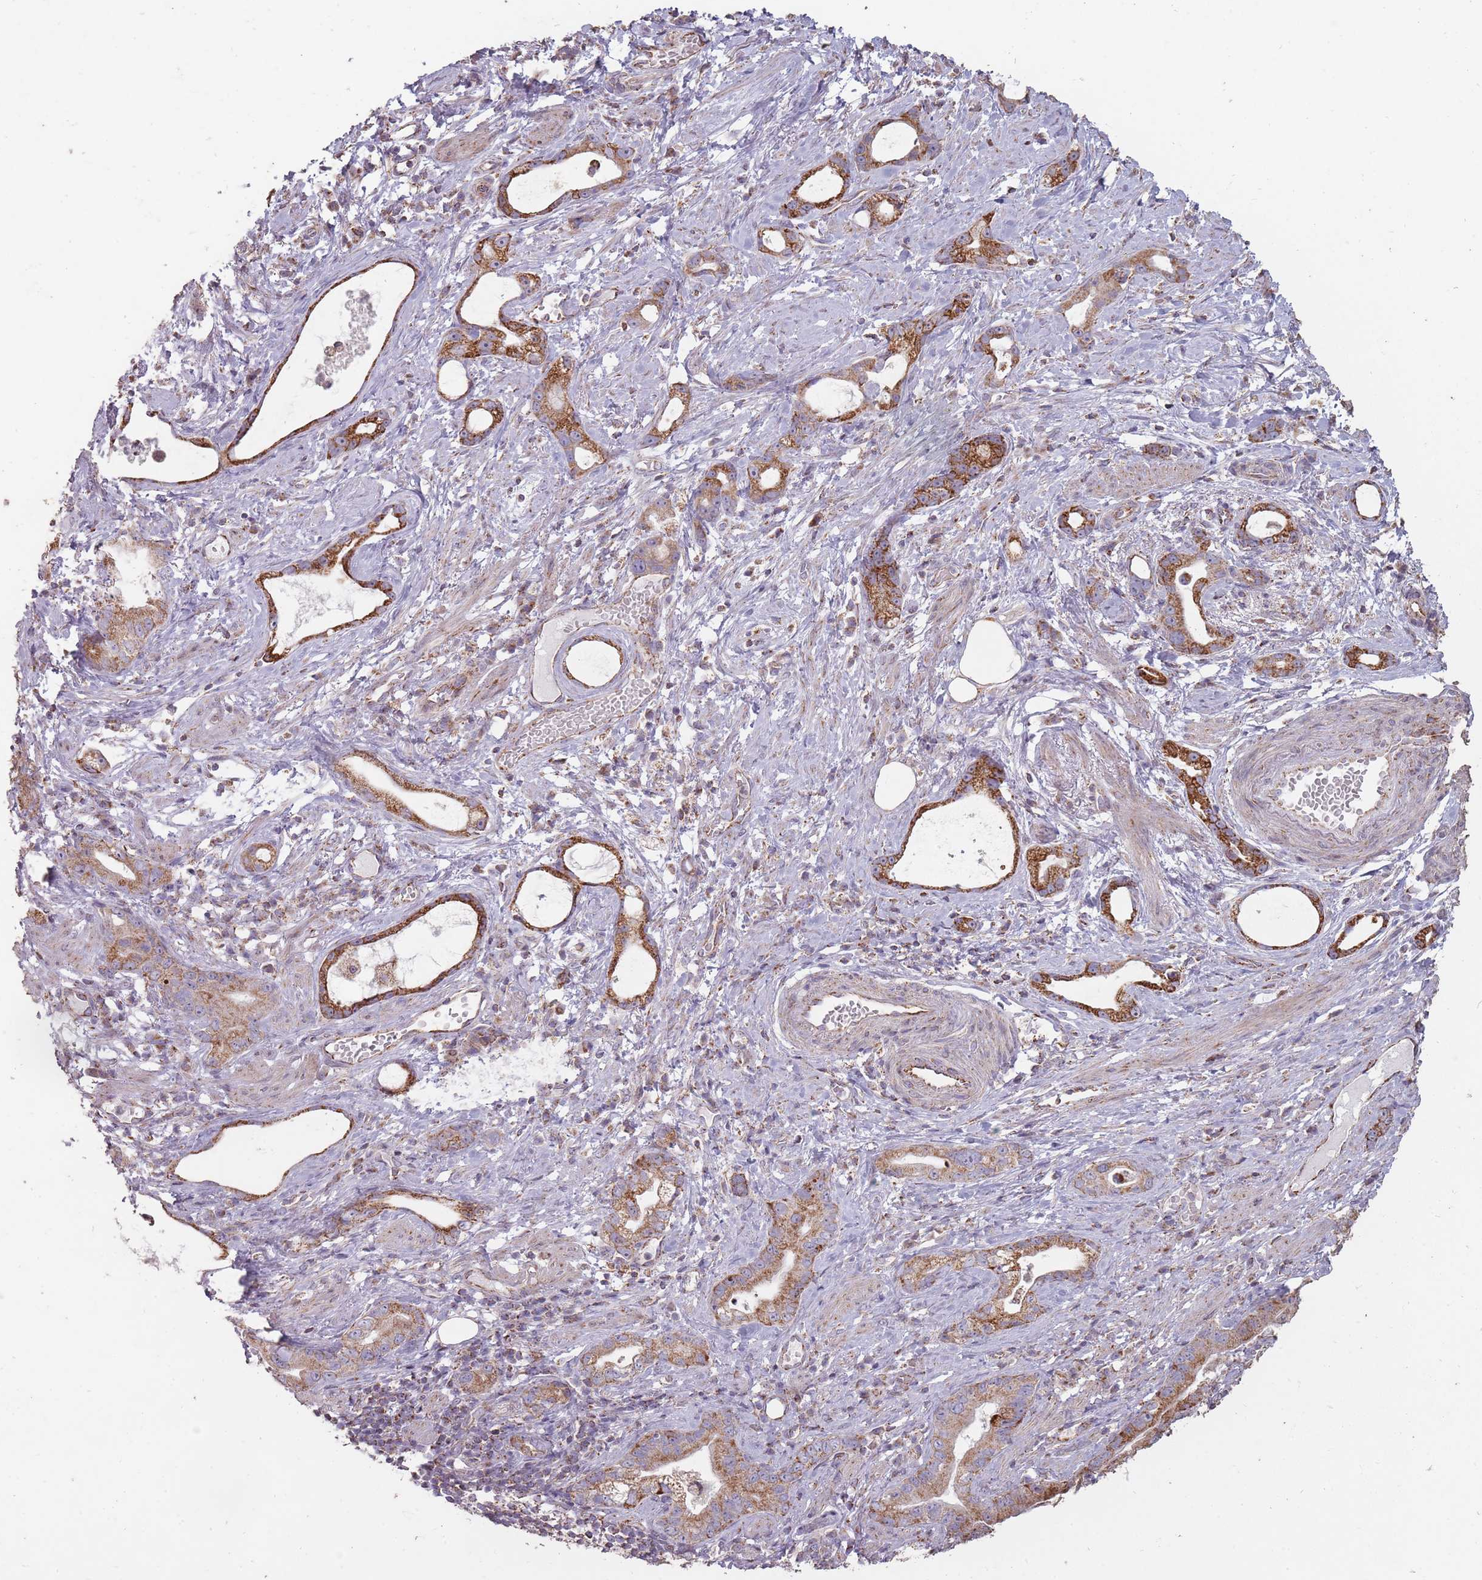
{"staining": {"intensity": "strong", "quantity": "25%-75%", "location": "cytoplasmic/membranous"}, "tissue": "stomach cancer", "cell_type": "Tumor cells", "image_type": "cancer", "snomed": [{"axis": "morphology", "description": "Adenocarcinoma, NOS"}, {"axis": "topography", "description": "Stomach"}], "caption": "High-magnification brightfield microscopy of stomach cancer (adenocarcinoma) stained with DAB (brown) and counterstained with hematoxylin (blue). tumor cells exhibit strong cytoplasmic/membranous positivity is appreciated in about25%-75% of cells.", "gene": "CNOT8", "patient": {"sex": "male", "age": 55}}